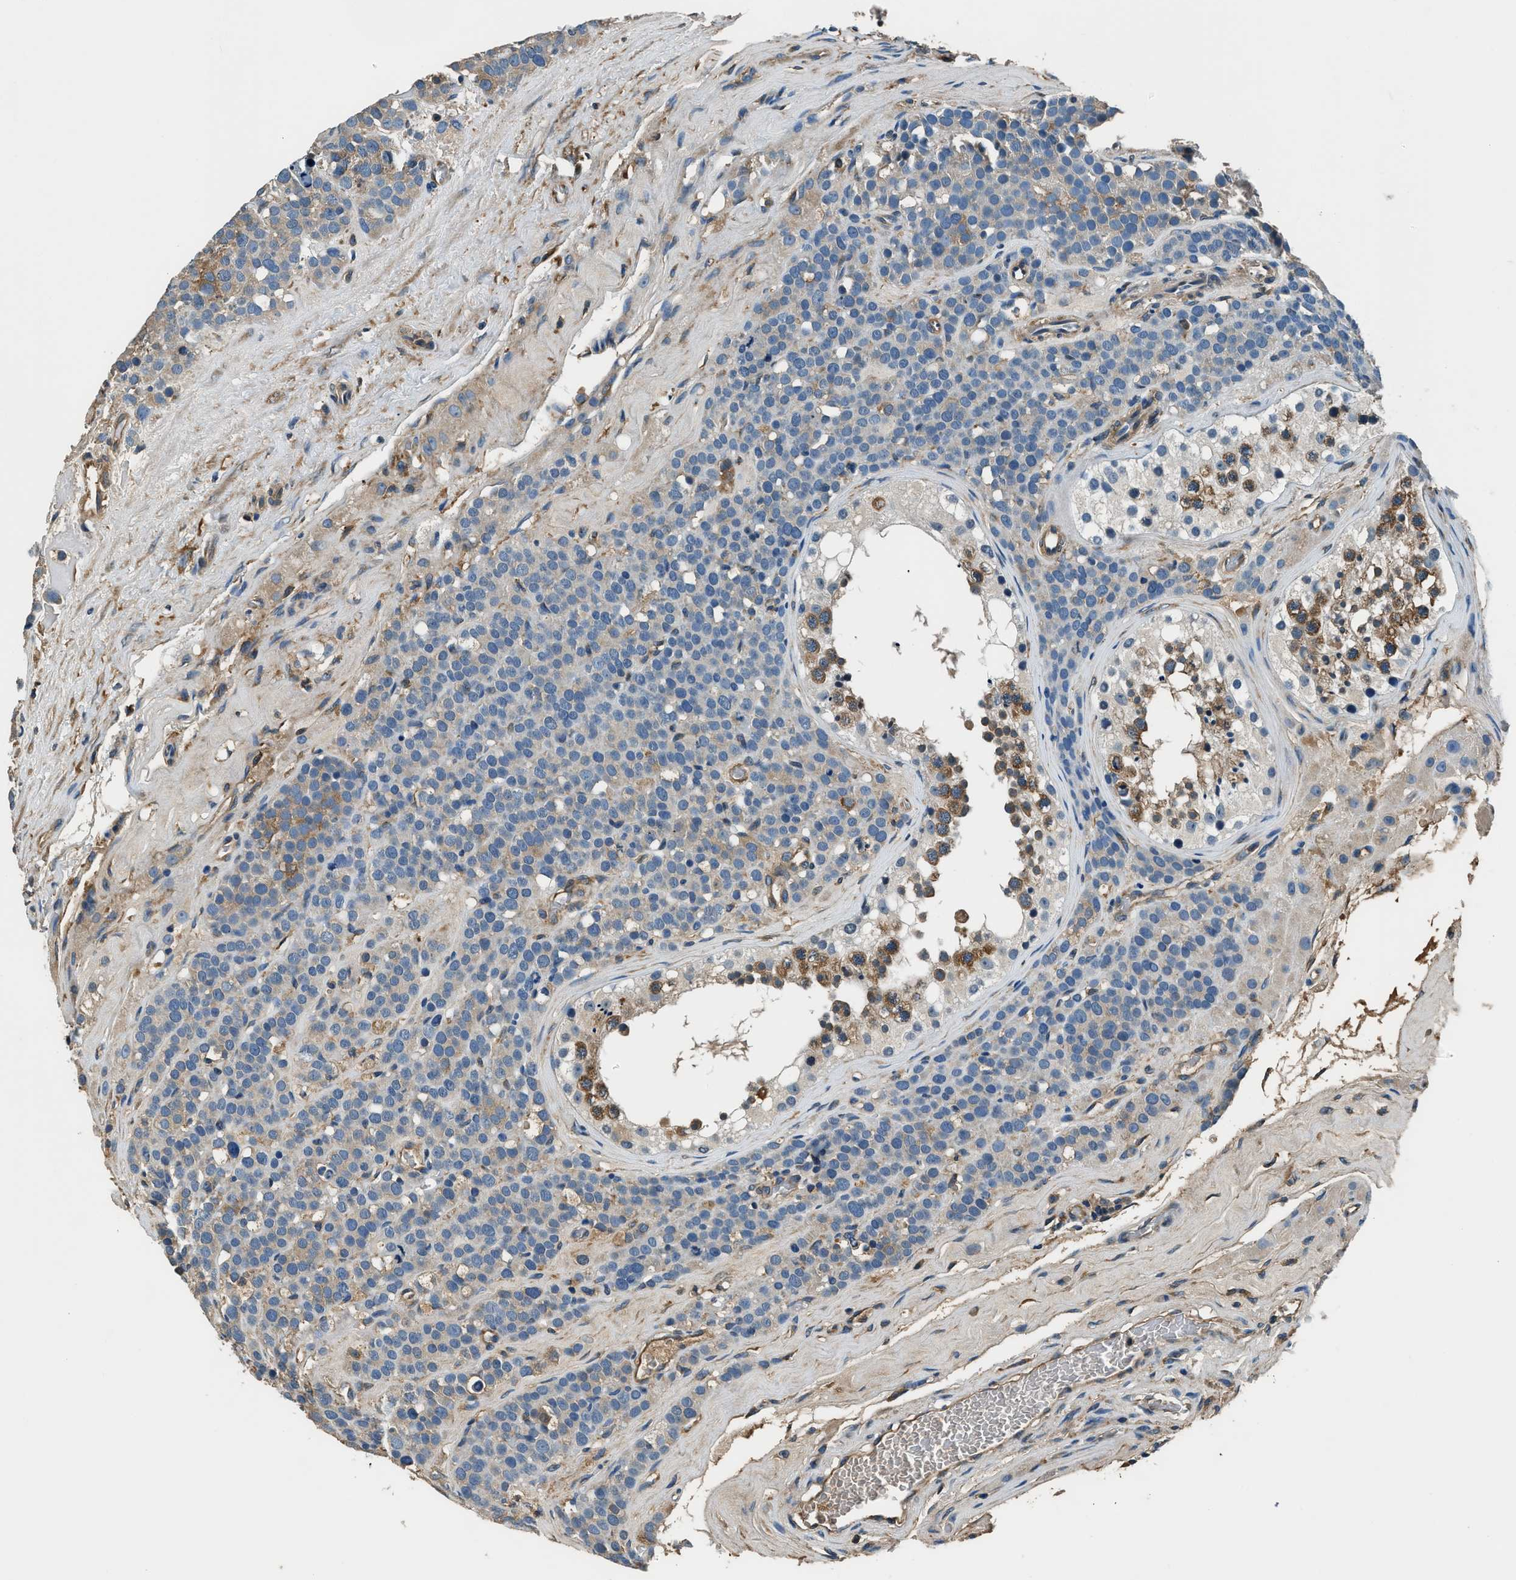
{"staining": {"intensity": "negative", "quantity": "none", "location": "none"}, "tissue": "testis cancer", "cell_type": "Tumor cells", "image_type": "cancer", "snomed": [{"axis": "morphology", "description": "Seminoma, NOS"}, {"axis": "topography", "description": "Testis"}], "caption": "An image of seminoma (testis) stained for a protein reveals no brown staining in tumor cells.", "gene": "EEA1", "patient": {"sex": "male", "age": 71}}